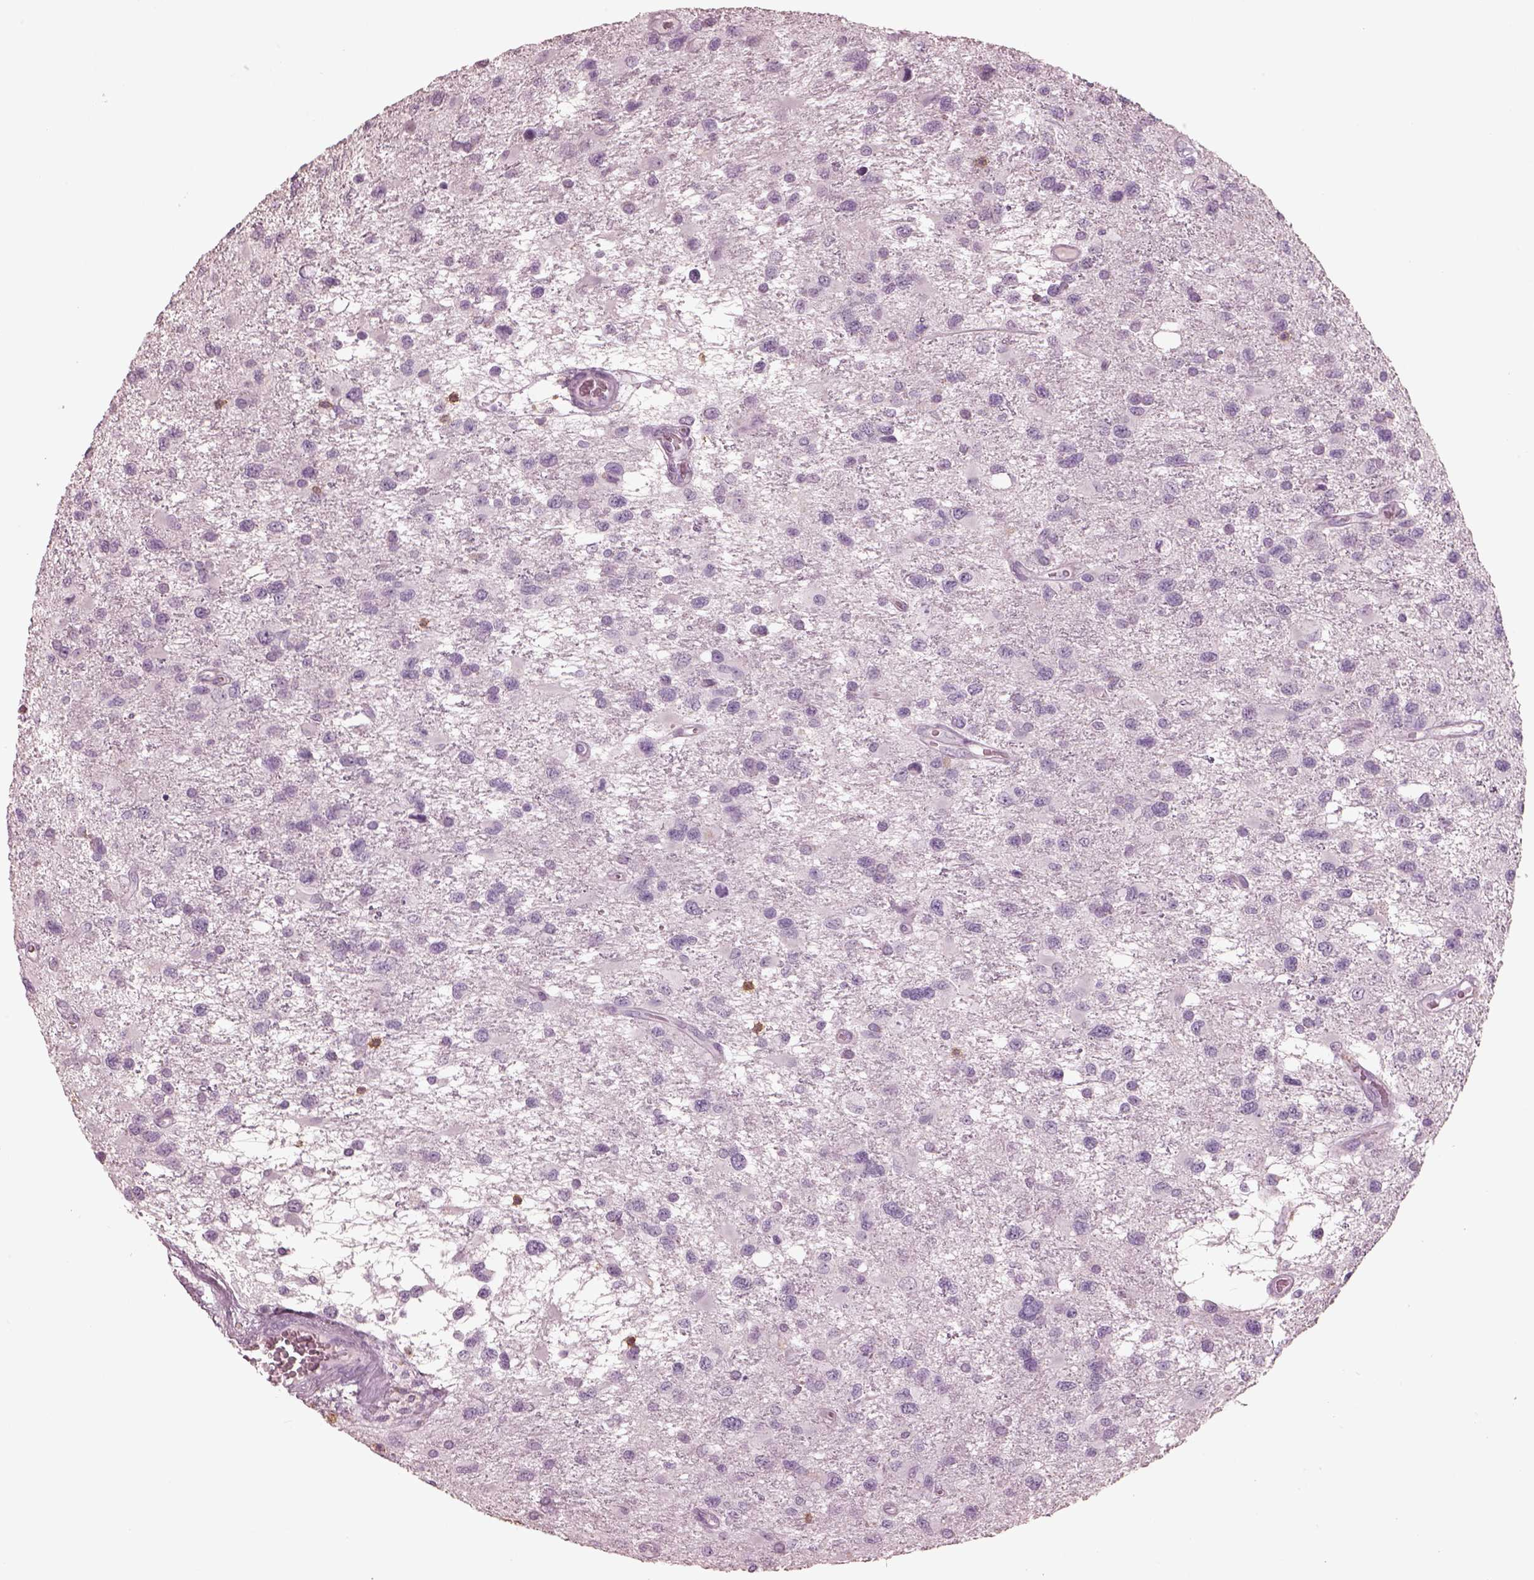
{"staining": {"intensity": "negative", "quantity": "none", "location": "none"}, "tissue": "glioma", "cell_type": "Tumor cells", "image_type": "cancer", "snomed": [{"axis": "morphology", "description": "Glioma, malignant, NOS"}, {"axis": "morphology", "description": "Glioma, malignant, High grade"}, {"axis": "topography", "description": "Brain"}], "caption": "Tumor cells are negative for brown protein staining in glioma.", "gene": "PDCD1", "patient": {"sex": "female", "age": 71}}